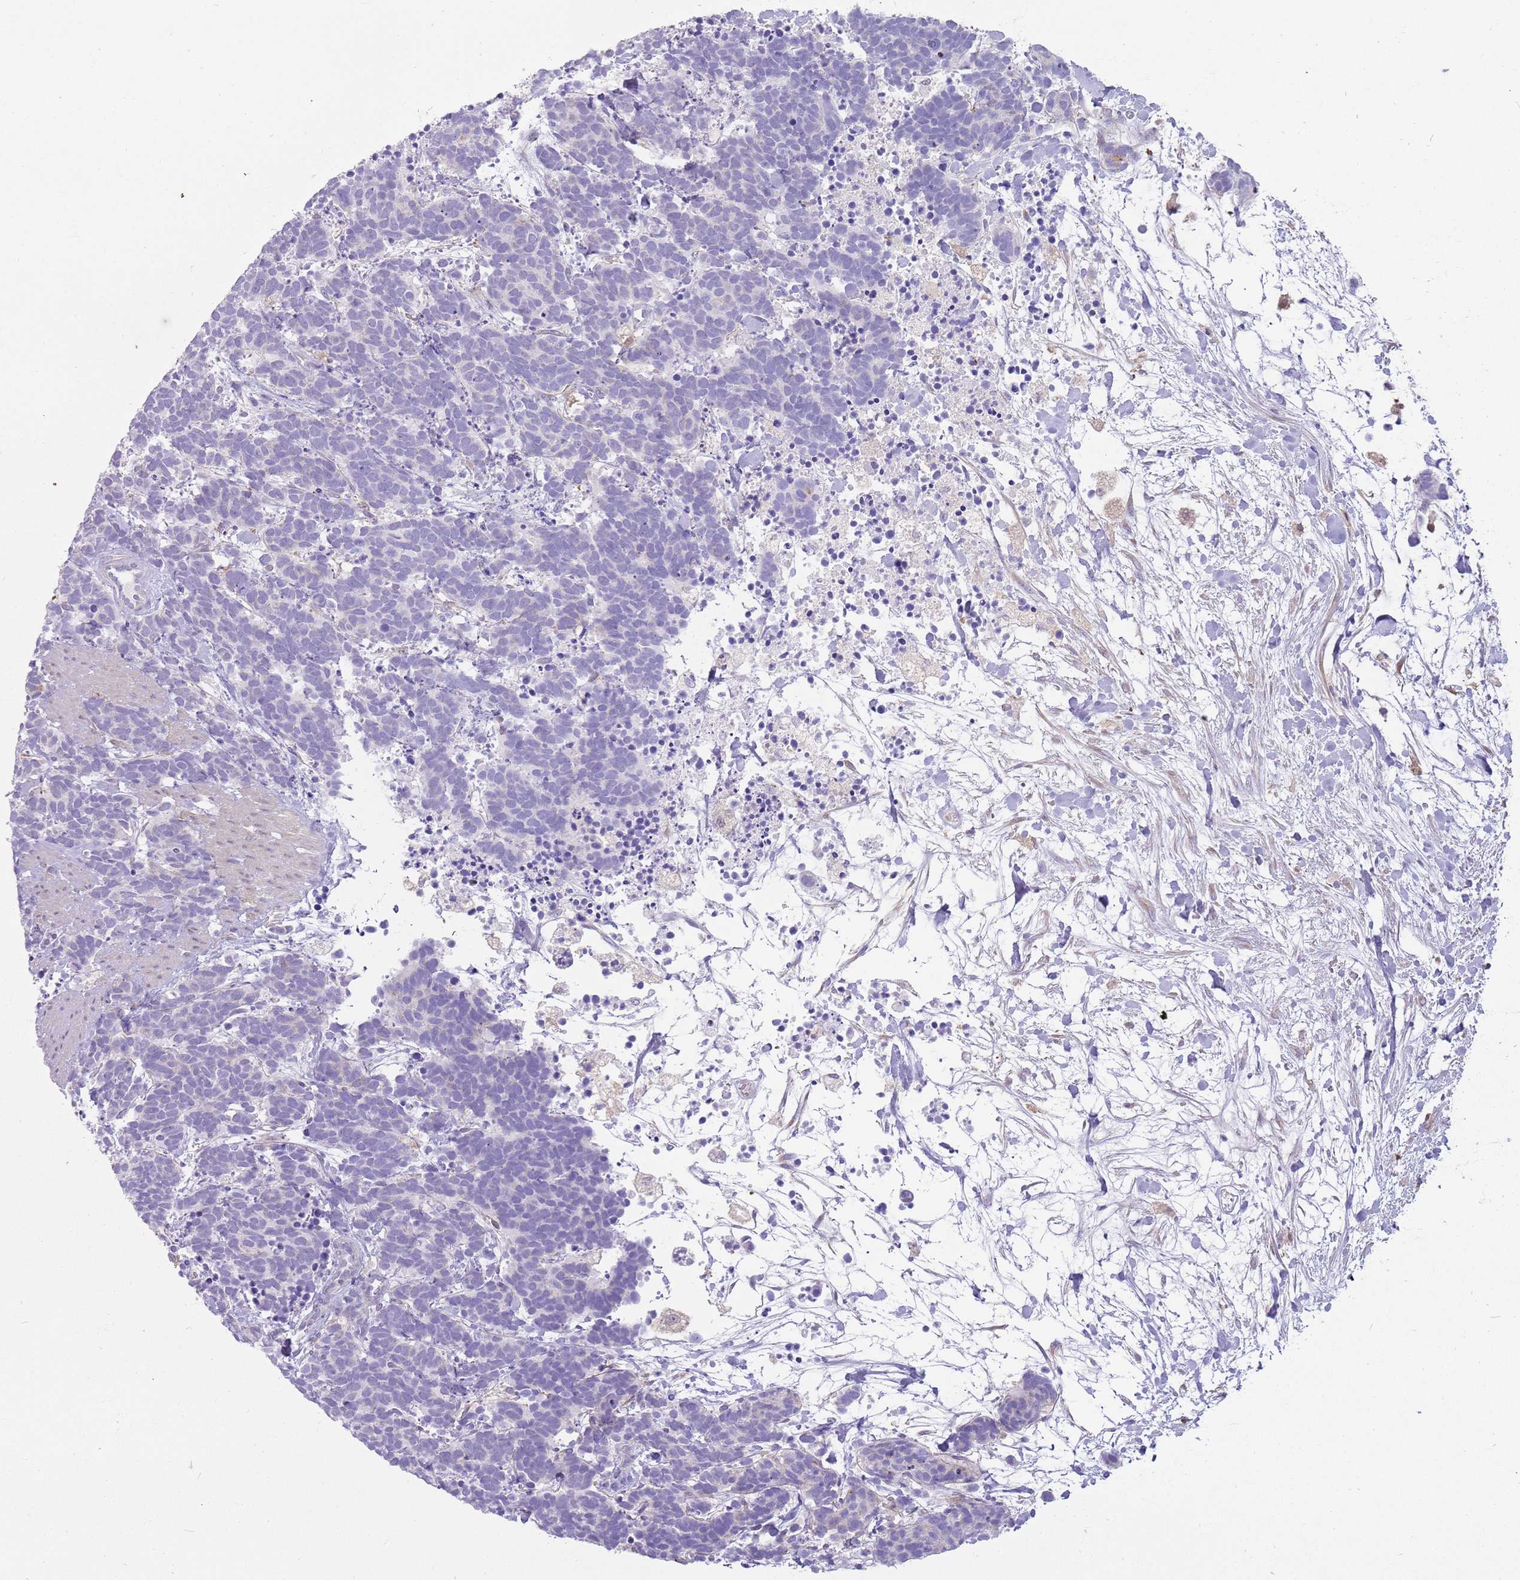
{"staining": {"intensity": "negative", "quantity": "none", "location": "none"}, "tissue": "carcinoid", "cell_type": "Tumor cells", "image_type": "cancer", "snomed": [{"axis": "morphology", "description": "Carcinoma, NOS"}, {"axis": "morphology", "description": "Carcinoid, malignant, NOS"}, {"axis": "topography", "description": "Prostate"}], "caption": "High power microscopy photomicrograph of an immunohistochemistry (IHC) histopathology image of carcinoma, revealing no significant staining in tumor cells.", "gene": "DIPK1C", "patient": {"sex": "male", "age": 57}}